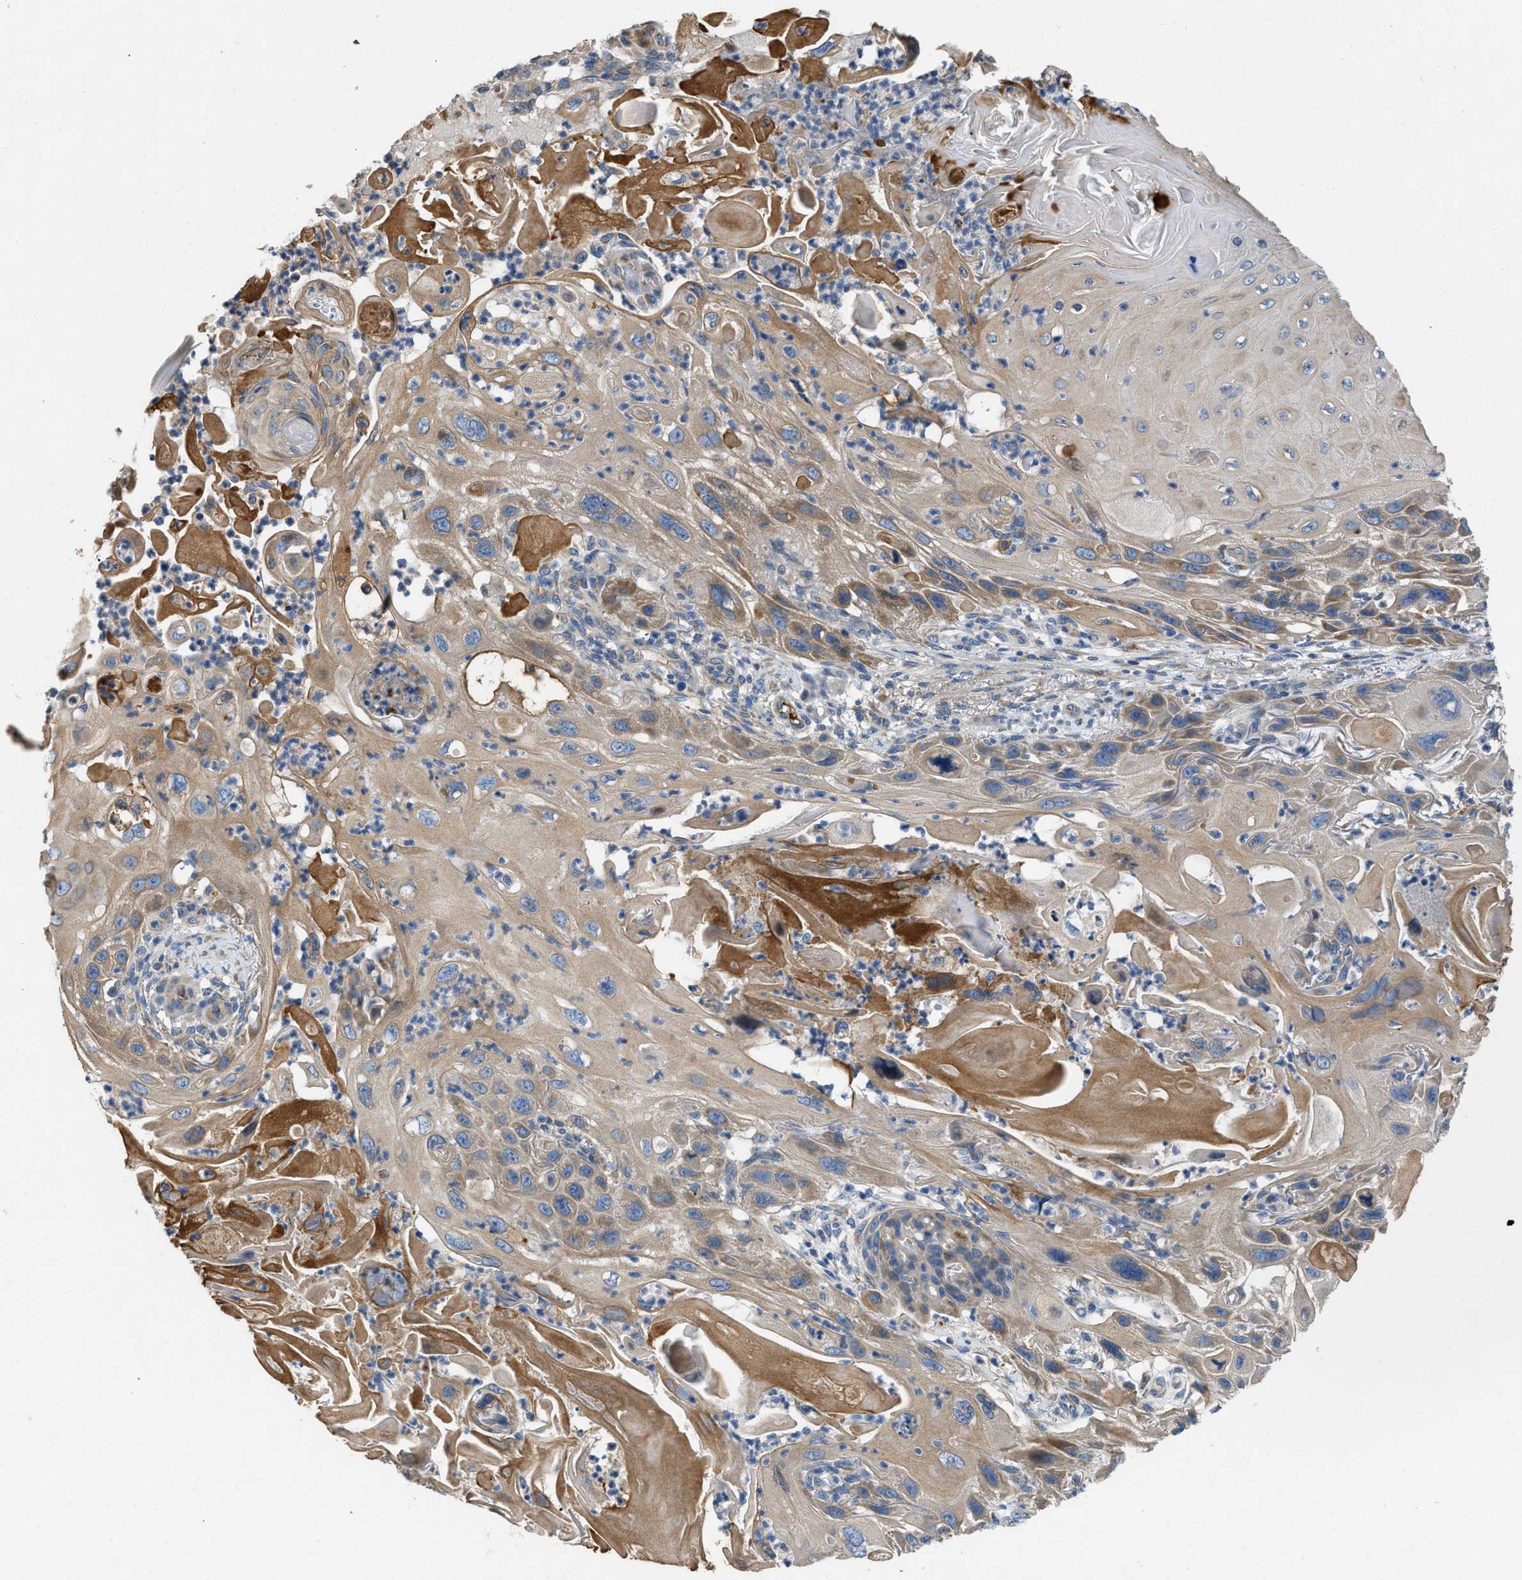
{"staining": {"intensity": "moderate", "quantity": "25%-75%", "location": "cytoplasmic/membranous"}, "tissue": "skin cancer", "cell_type": "Tumor cells", "image_type": "cancer", "snomed": [{"axis": "morphology", "description": "Squamous cell carcinoma, NOS"}, {"axis": "topography", "description": "Skin"}], "caption": "Human skin squamous cell carcinoma stained with a protein marker exhibits moderate staining in tumor cells.", "gene": "GGCX", "patient": {"sex": "female", "age": 77}}